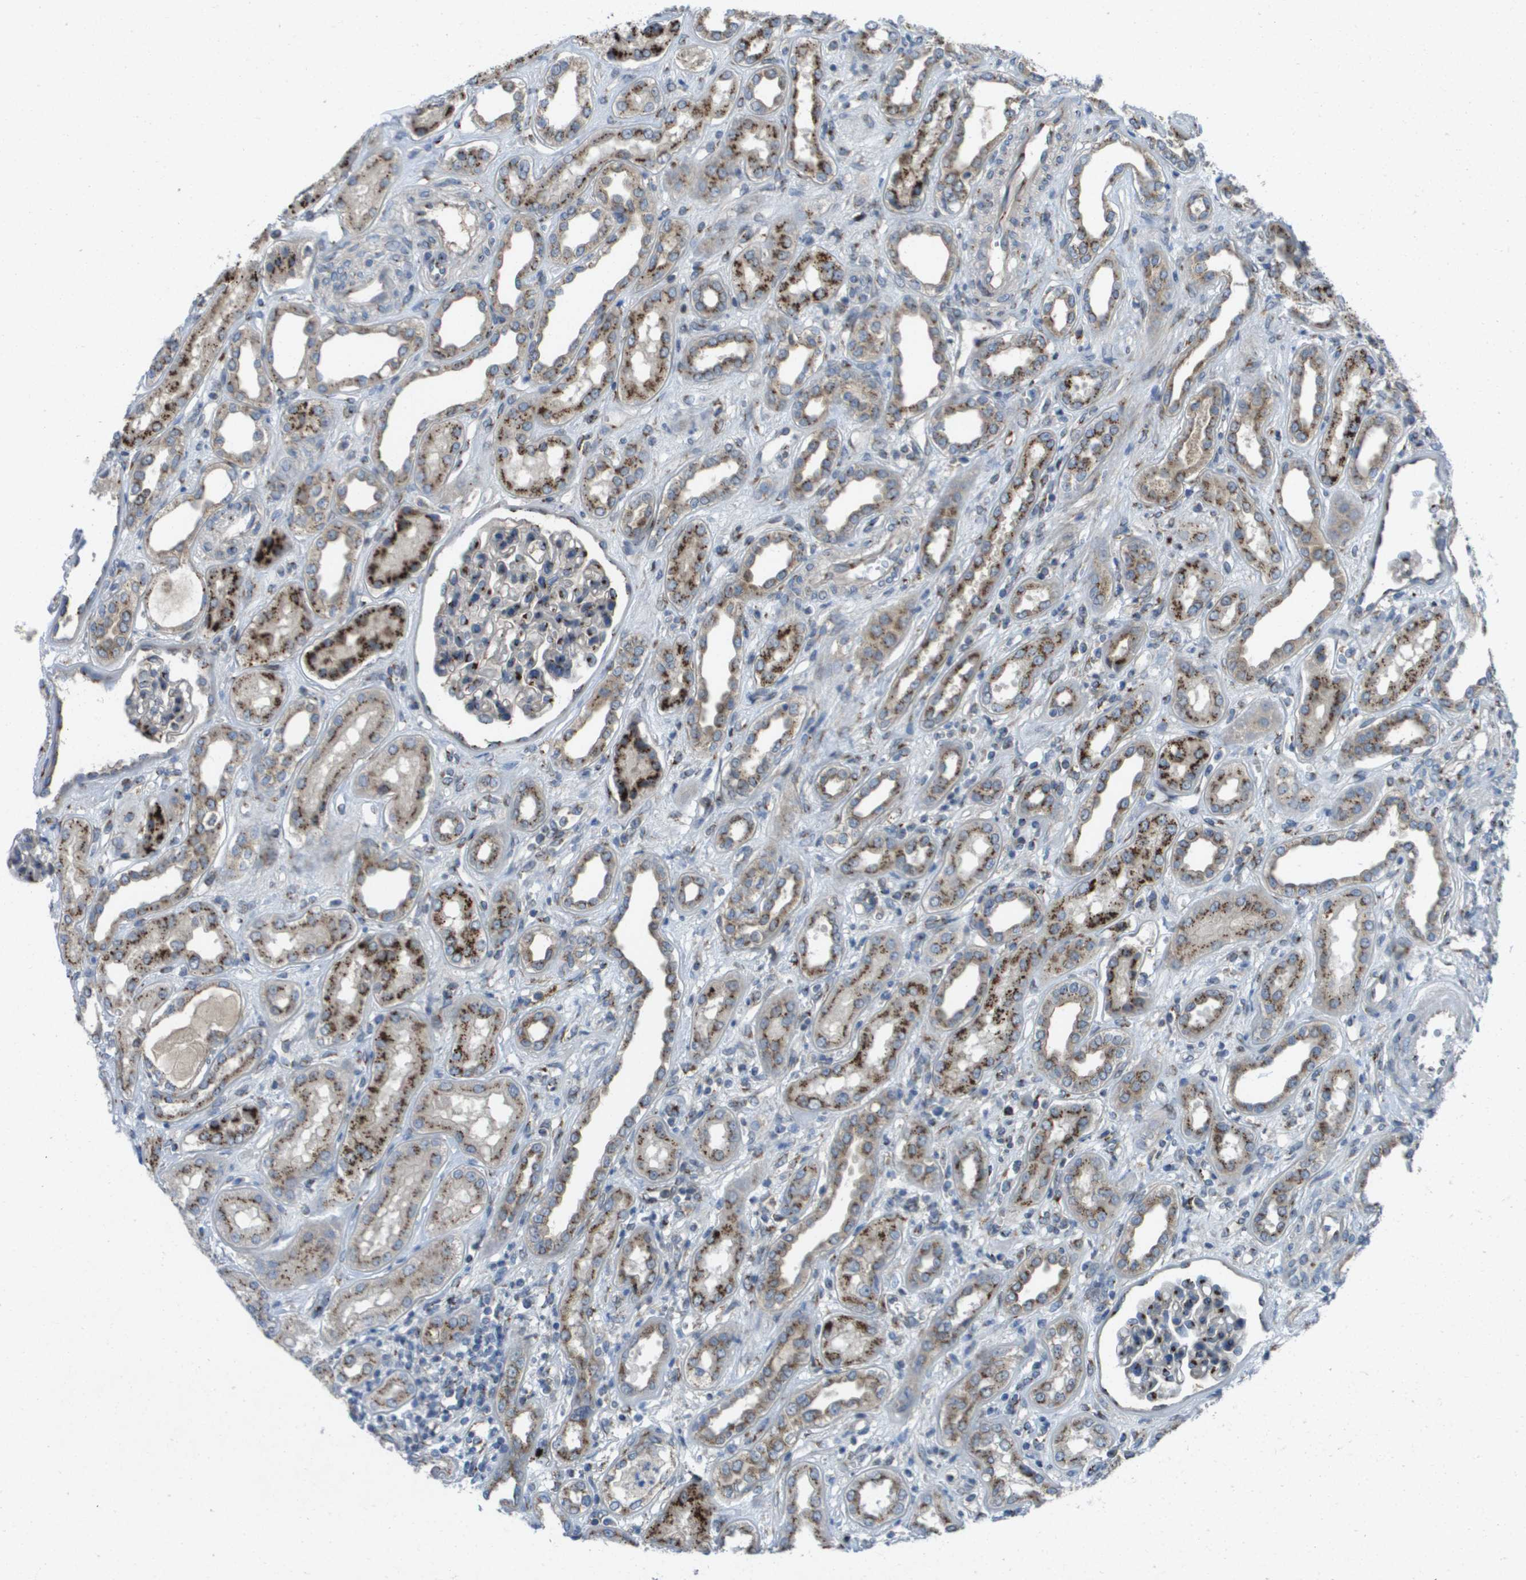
{"staining": {"intensity": "strong", "quantity": "<25%", "location": "cytoplasmic/membranous"}, "tissue": "kidney", "cell_type": "Cells in glomeruli", "image_type": "normal", "snomed": [{"axis": "morphology", "description": "Normal tissue, NOS"}, {"axis": "topography", "description": "Kidney"}], "caption": "This photomicrograph exhibits normal kidney stained with immunohistochemistry (IHC) to label a protein in brown. The cytoplasmic/membranous of cells in glomeruli show strong positivity for the protein. Nuclei are counter-stained blue.", "gene": "QSOX2", "patient": {"sex": "male", "age": 59}}